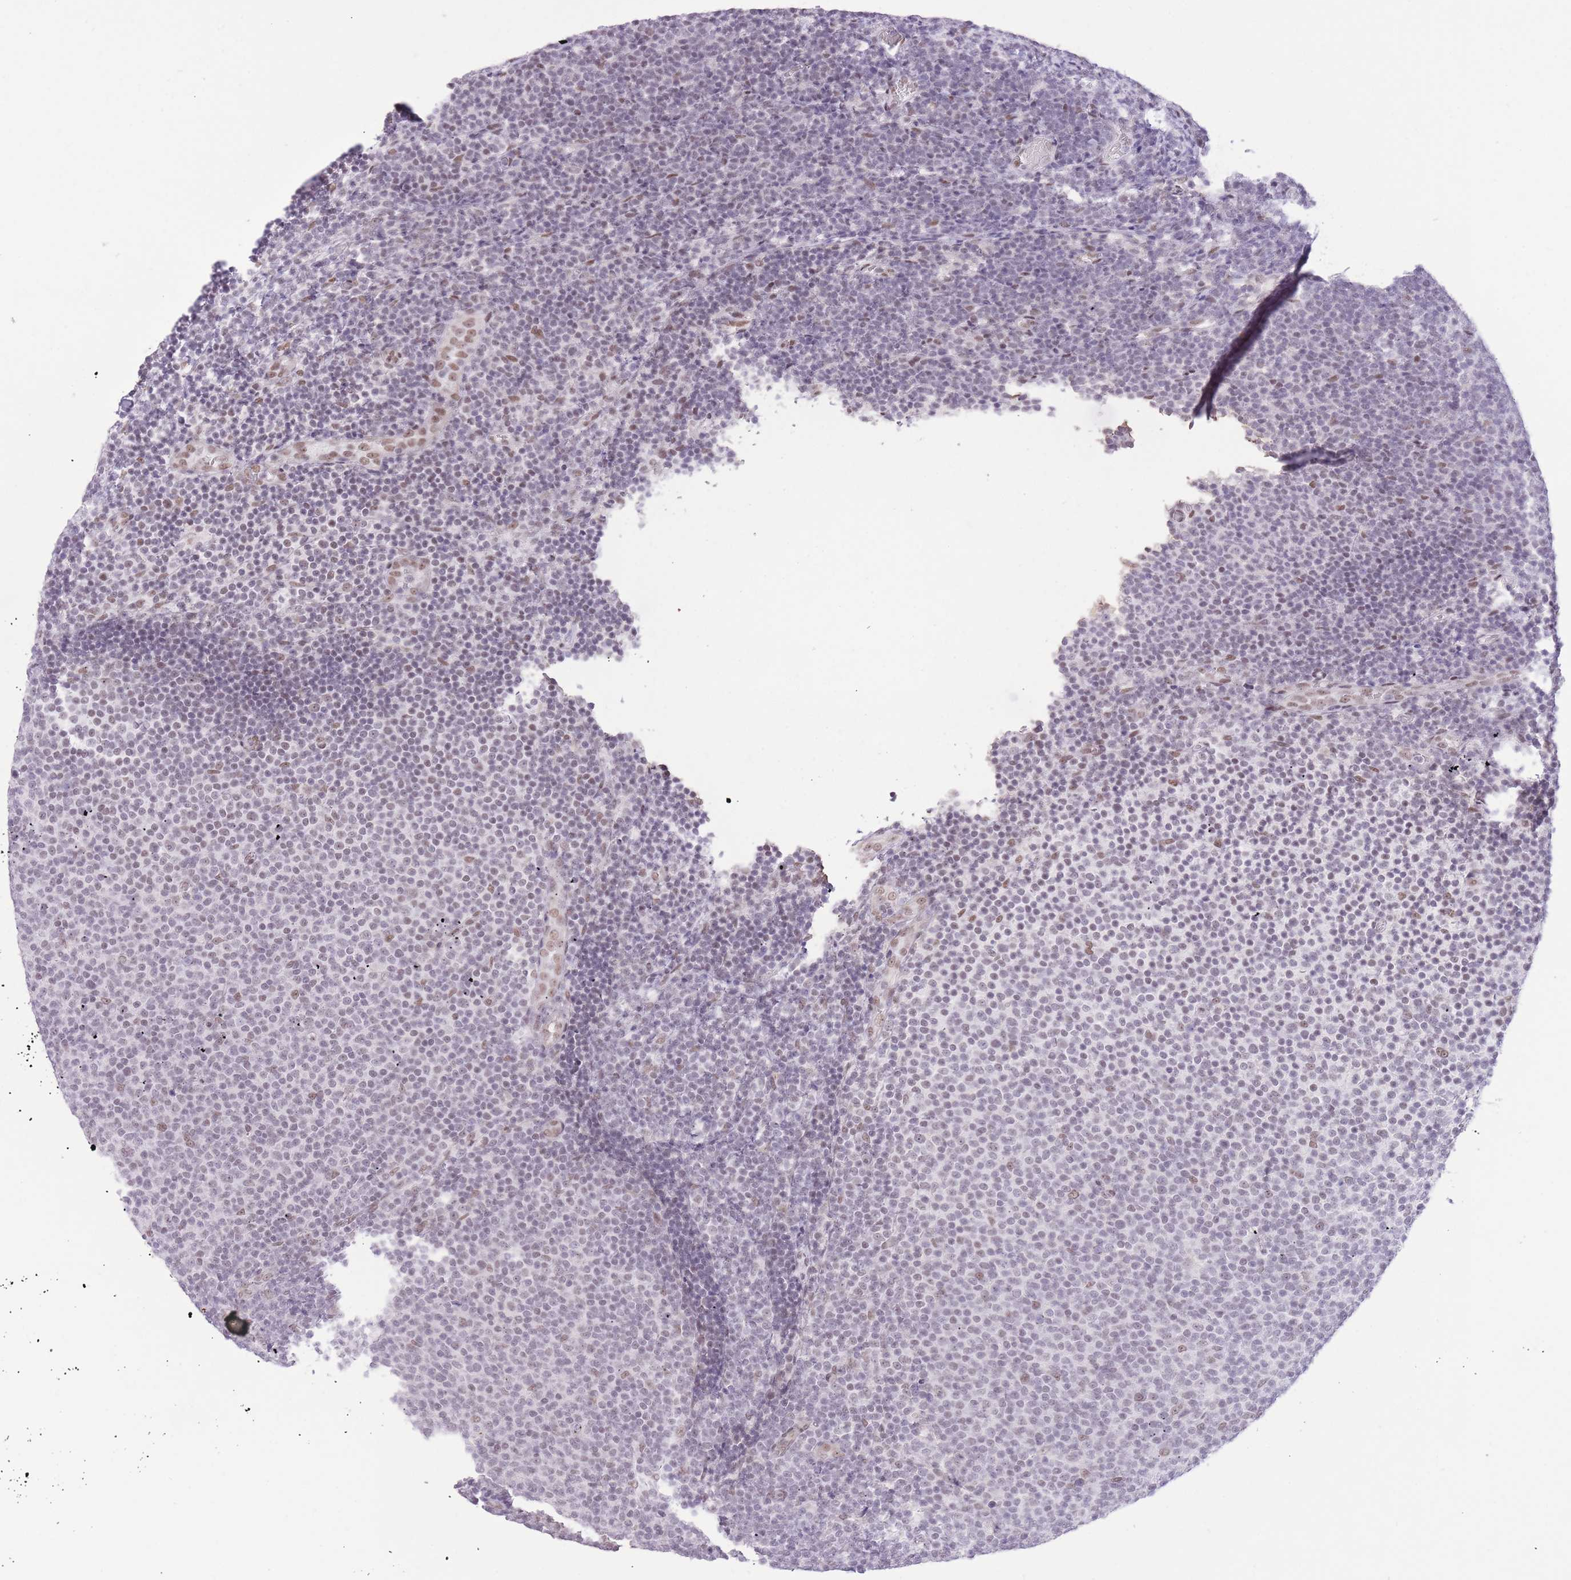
{"staining": {"intensity": "moderate", "quantity": "<25%", "location": "nuclear"}, "tissue": "lymphoma", "cell_type": "Tumor cells", "image_type": "cancer", "snomed": [{"axis": "morphology", "description": "Malignant lymphoma, non-Hodgkin's type, Low grade"}, {"axis": "topography", "description": "Lymph node"}], "caption": "There is low levels of moderate nuclear positivity in tumor cells of low-grade malignant lymphoma, non-Hodgkin's type, as demonstrated by immunohistochemical staining (brown color).", "gene": "ZBED5", "patient": {"sex": "male", "age": 66}}